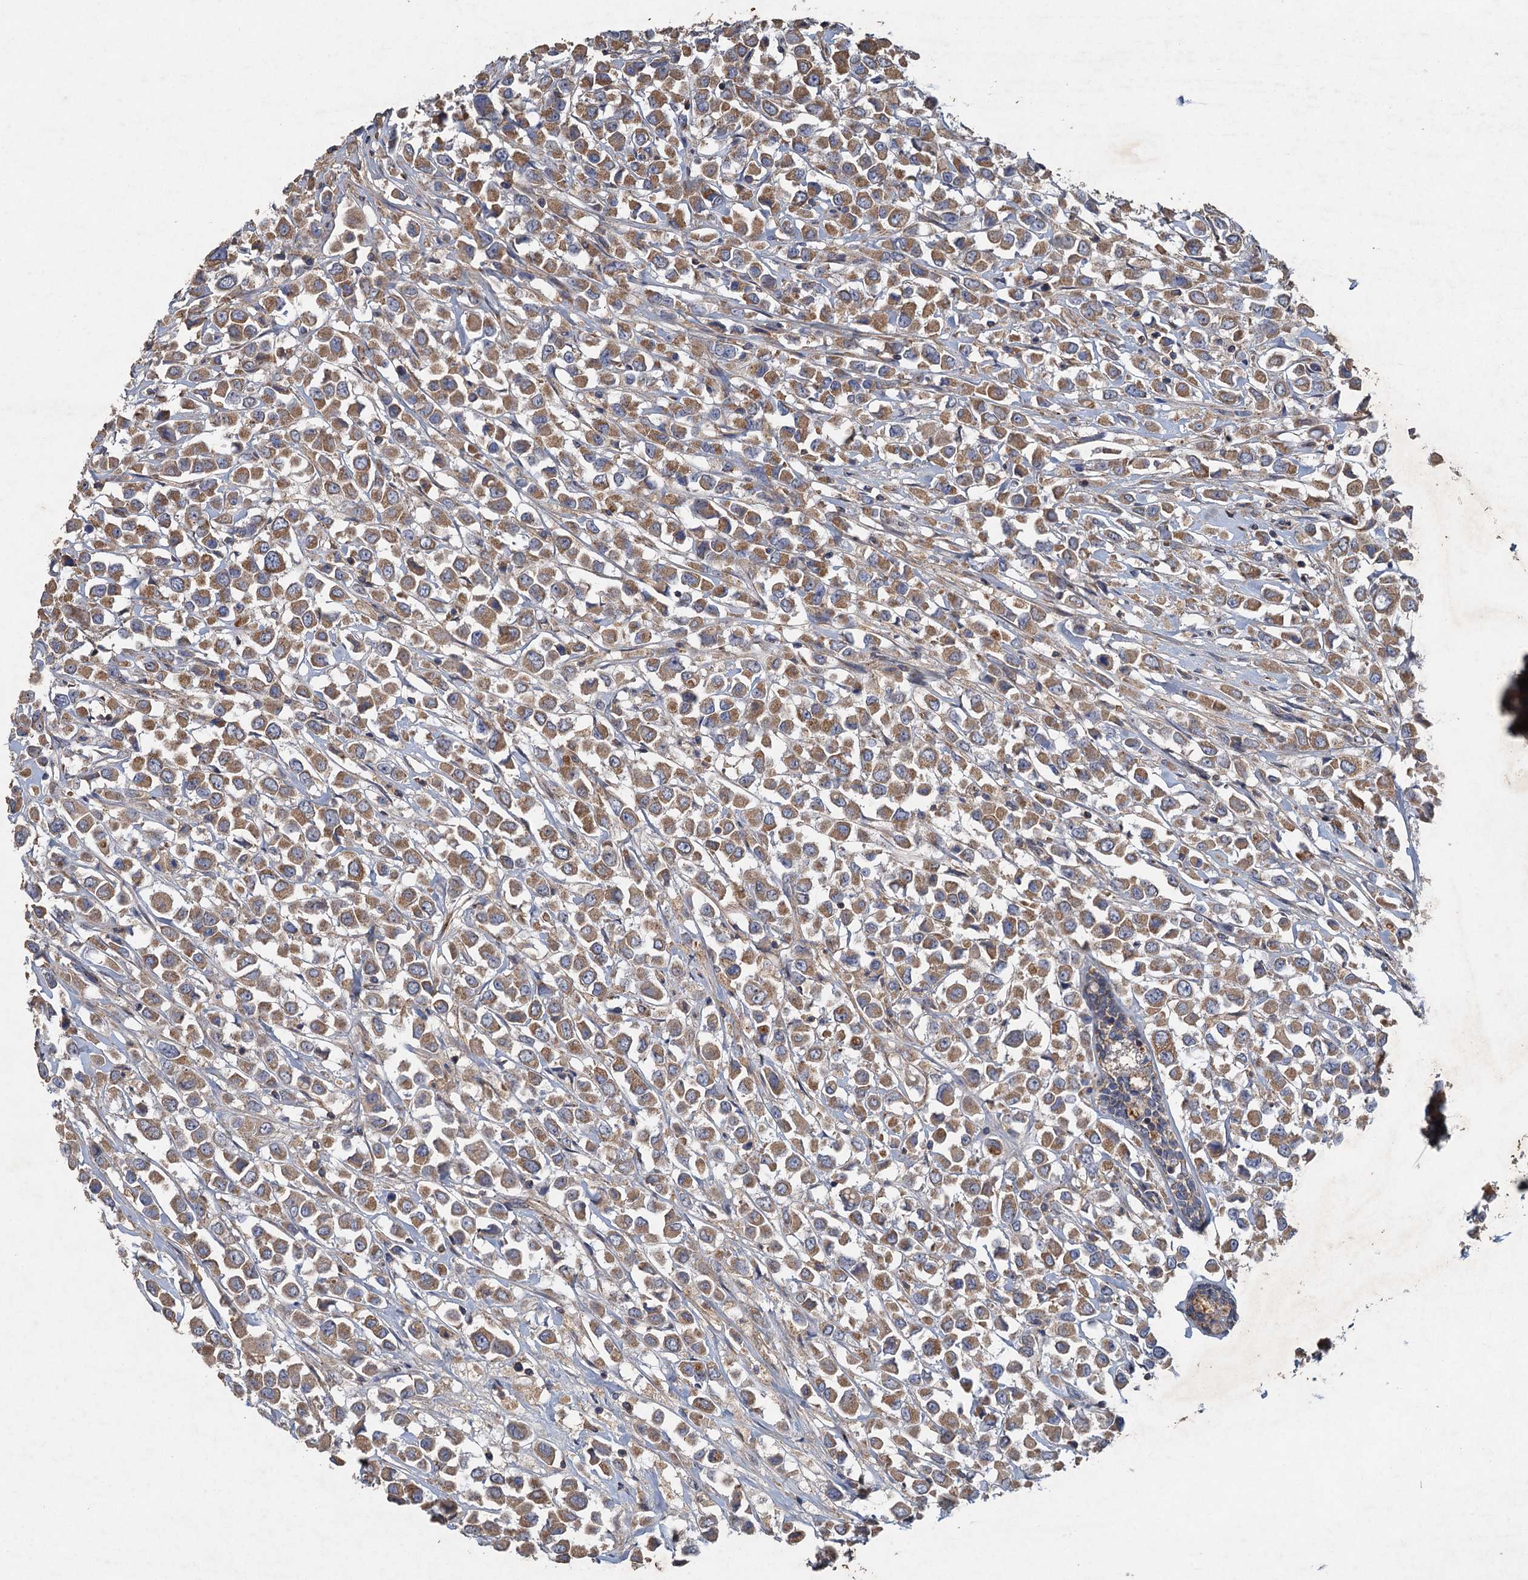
{"staining": {"intensity": "moderate", "quantity": ">75%", "location": "cytoplasmic/membranous"}, "tissue": "breast cancer", "cell_type": "Tumor cells", "image_type": "cancer", "snomed": [{"axis": "morphology", "description": "Duct carcinoma"}, {"axis": "topography", "description": "Breast"}], "caption": "An immunohistochemistry (IHC) image of neoplastic tissue is shown. Protein staining in brown highlights moderate cytoplasmic/membranous positivity in breast cancer (intraductal carcinoma) within tumor cells.", "gene": "BCS1L", "patient": {"sex": "female", "age": 61}}